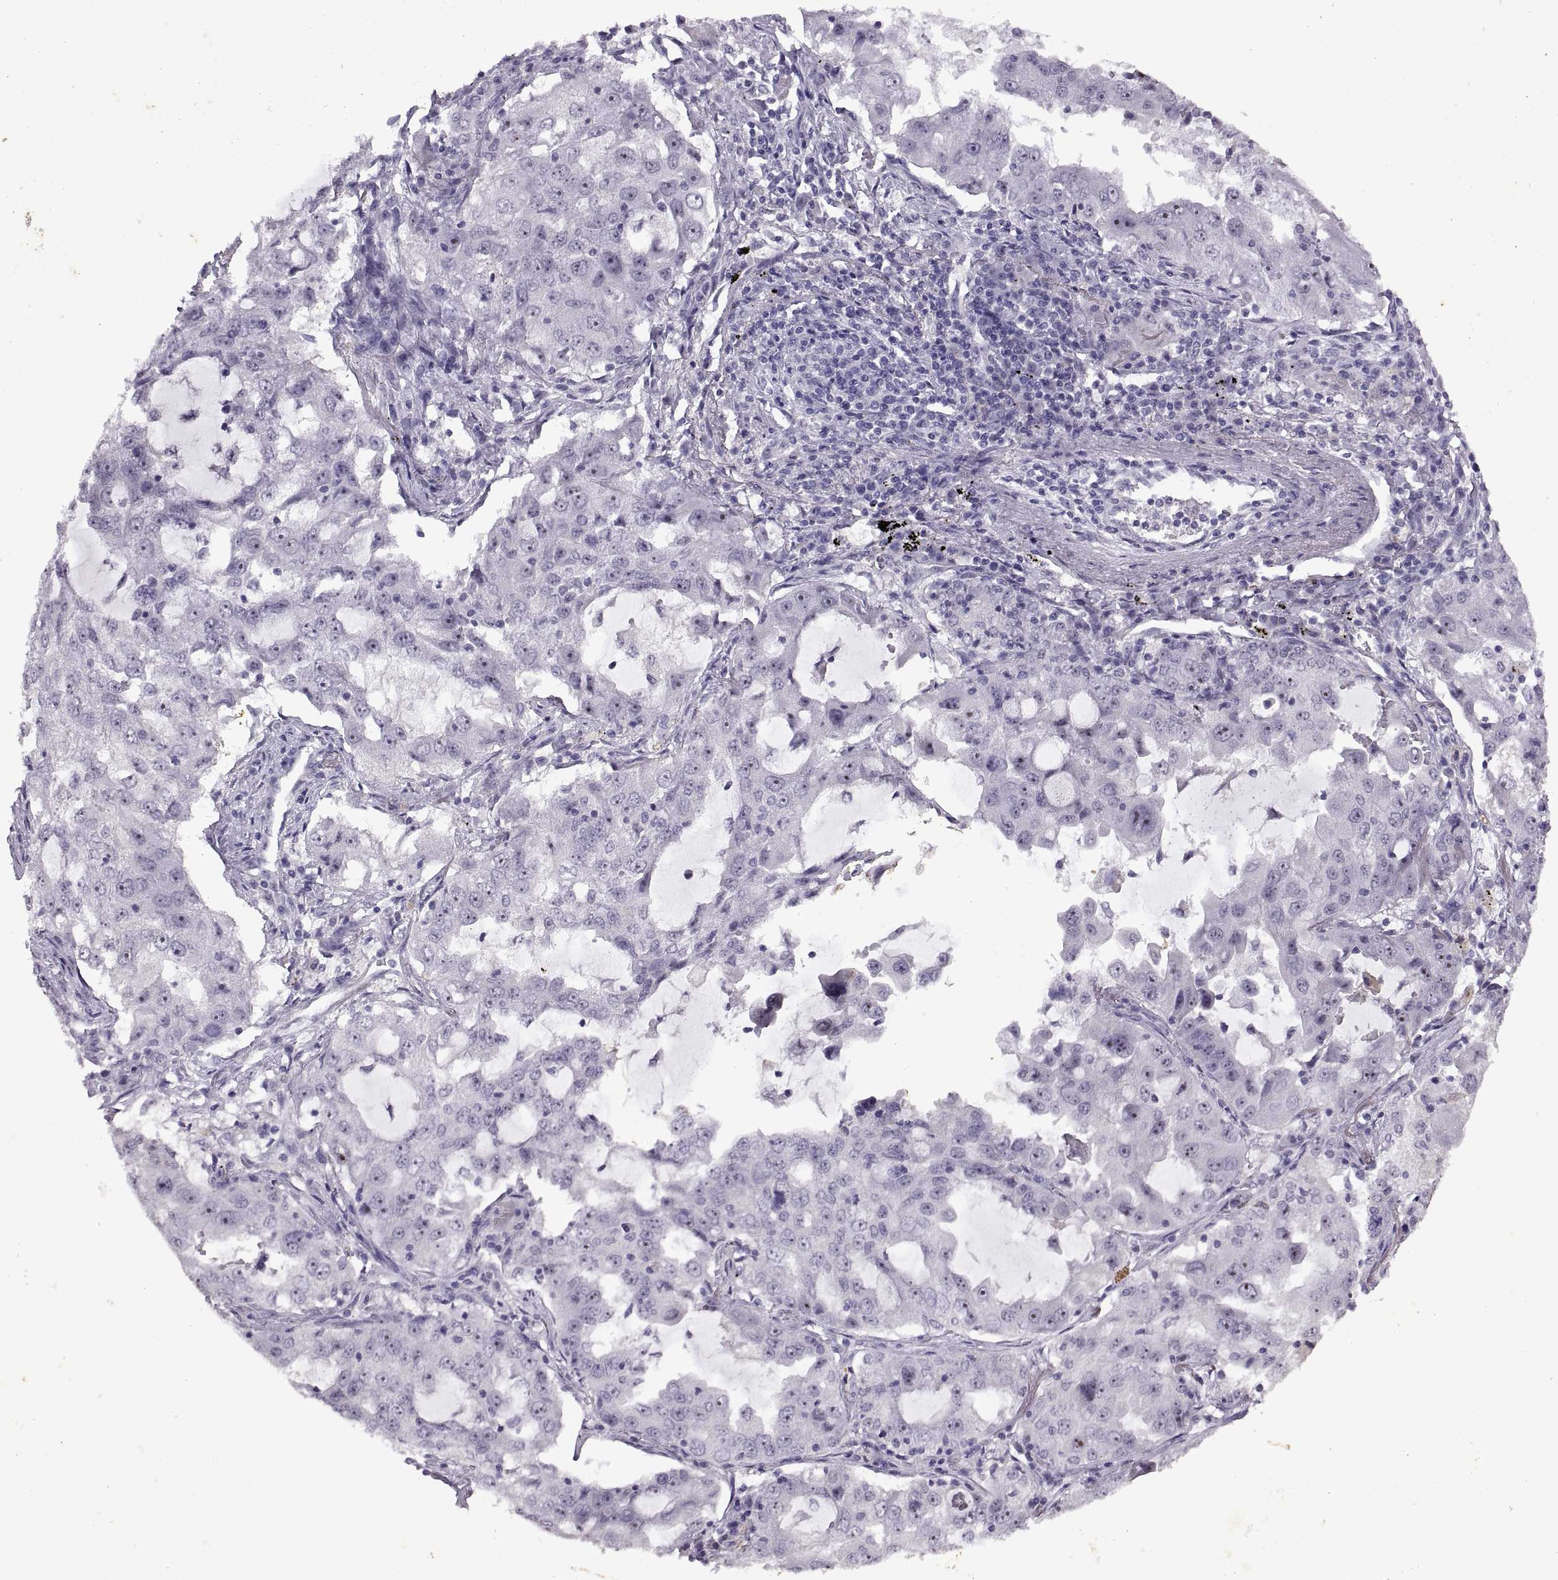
{"staining": {"intensity": "strong", "quantity": "<25%", "location": "nuclear"}, "tissue": "lung cancer", "cell_type": "Tumor cells", "image_type": "cancer", "snomed": [{"axis": "morphology", "description": "Adenocarcinoma, NOS"}, {"axis": "topography", "description": "Lung"}], "caption": "Strong nuclear expression for a protein is present in about <25% of tumor cells of lung cancer using IHC.", "gene": "SINHCAF", "patient": {"sex": "female", "age": 61}}